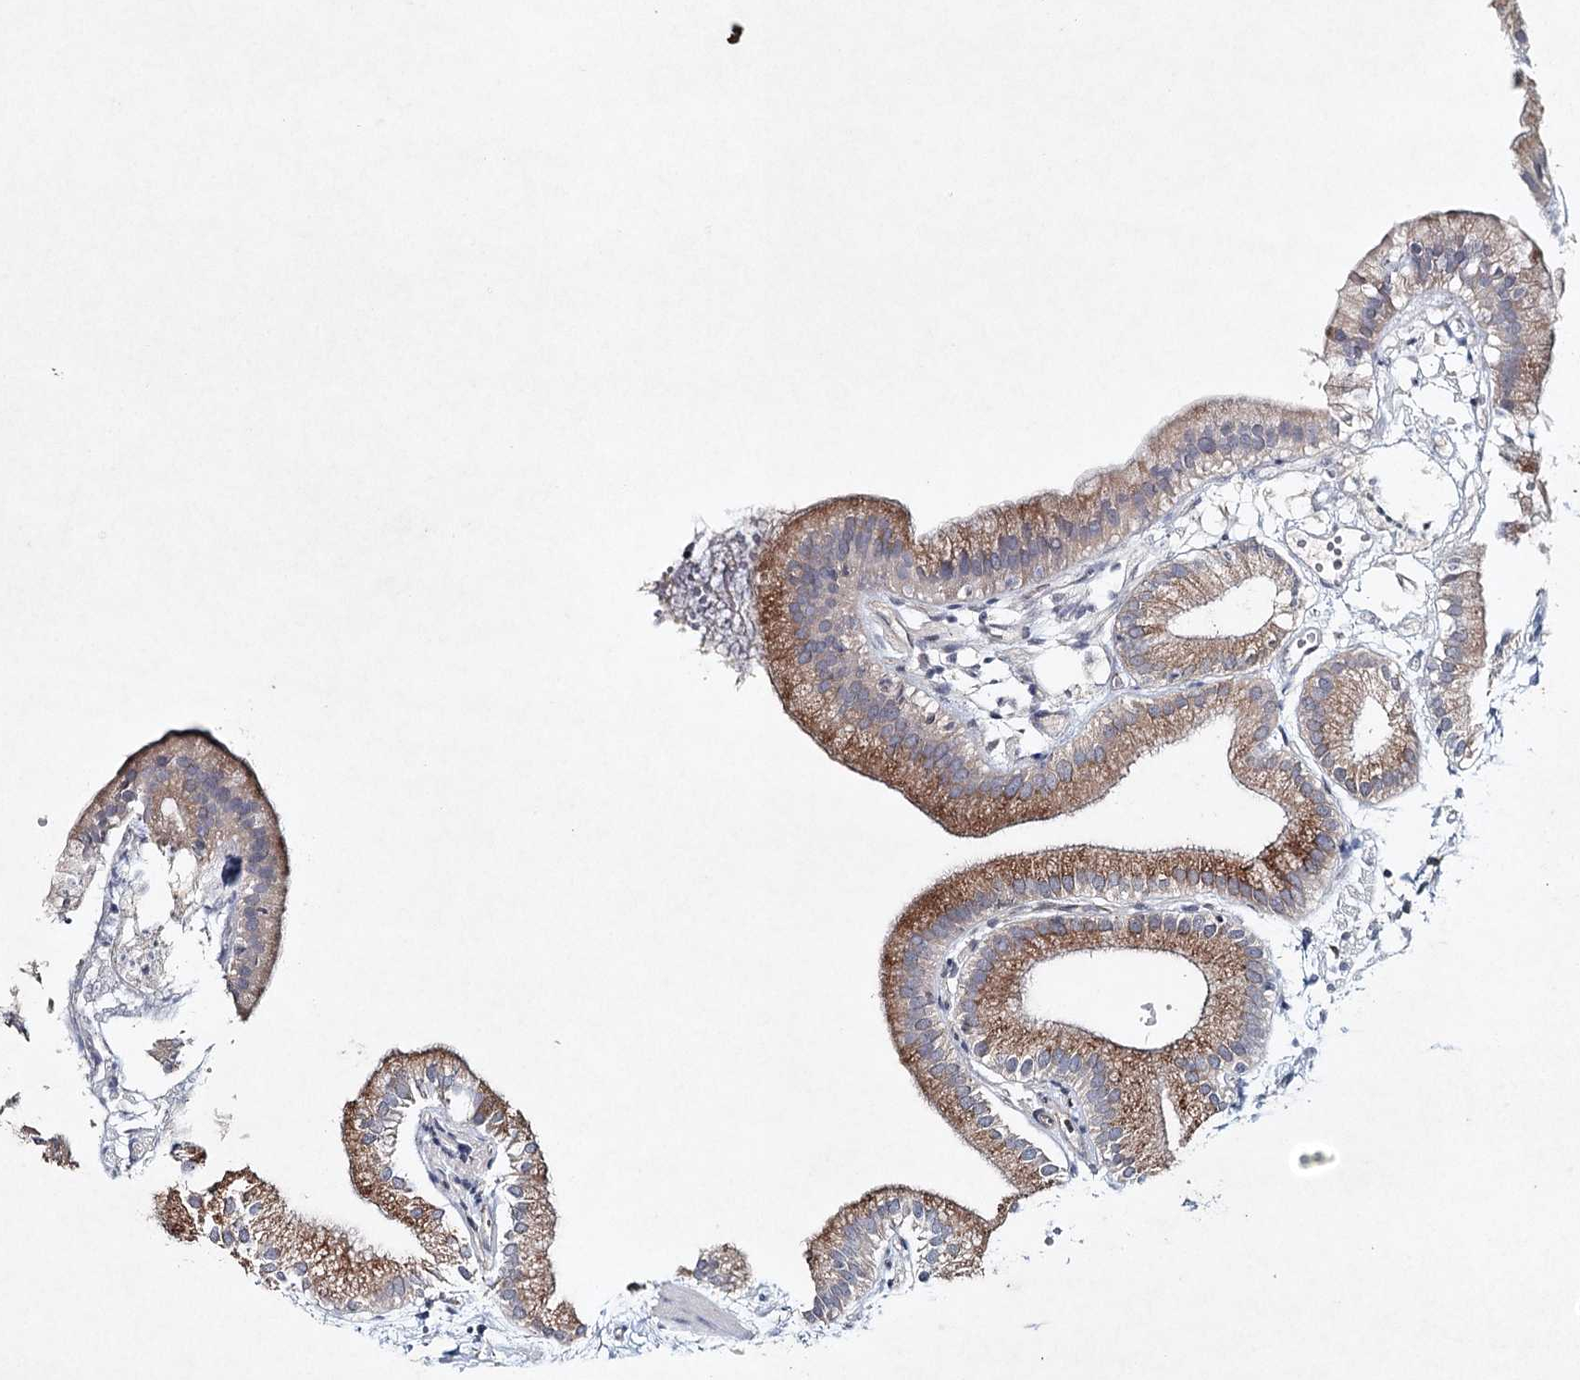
{"staining": {"intensity": "strong", "quantity": "25%-75%", "location": "cytoplasmic/membranous"}, "tissue": "gallbladder", "cell_type": "Glandular cells", "image_type": "normal", "snomed": [{"axis": "morphology", "description": "Normal tissue, NOS"}, {"axis": "topography", "description": "Gallbladder"}], "caption": "High-magnification brightfield microscopy of unremarkable gallbladder stained with DAB (3,3'-diaminobenzidine) (brown) and counterstained with hematoxylin (blue). glandular cells exhibit strong cytoplasmic/membranous staining is identified in about25%-75% of cells.", "gene": "SYNPO", "patient": {"sex": "male", "age": 55}}